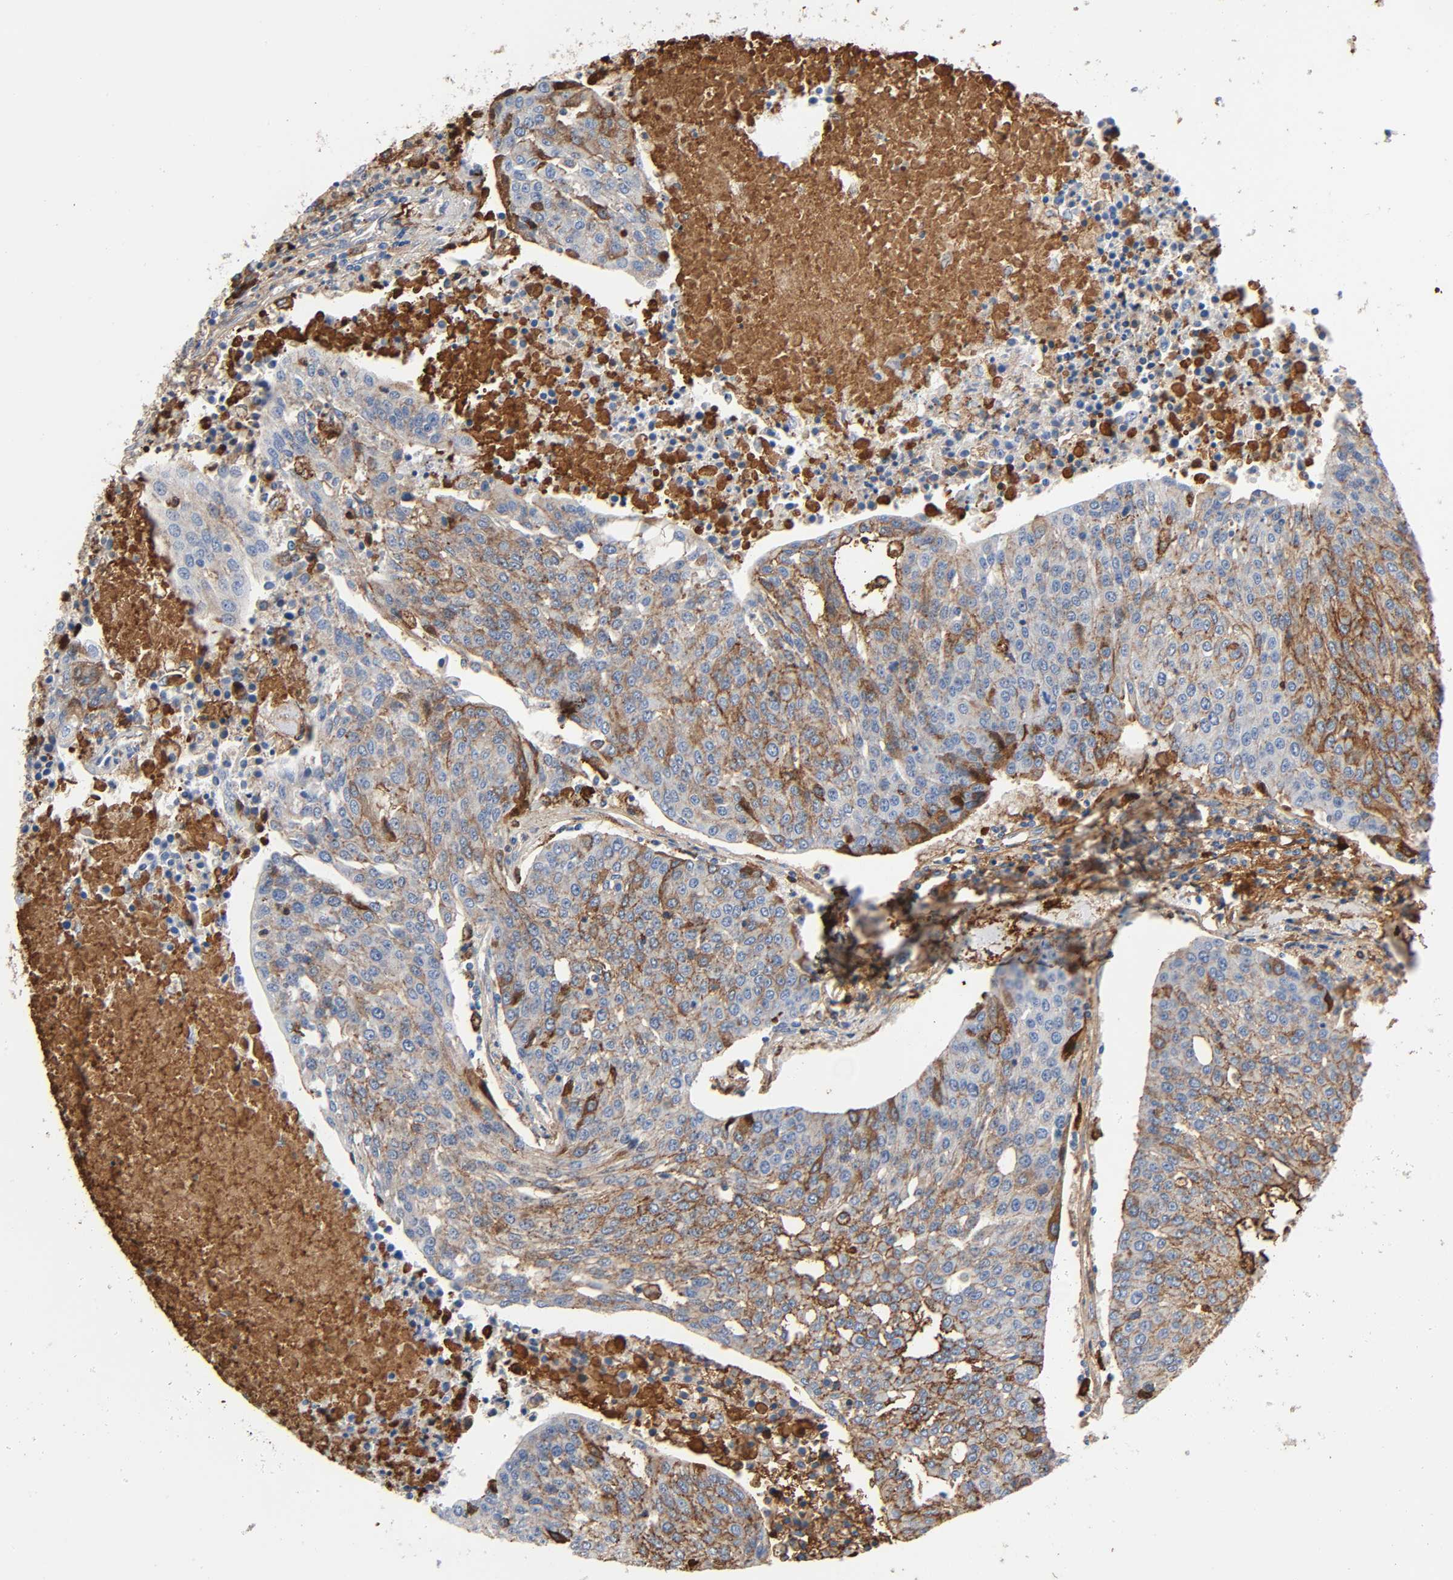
{"staining": {"intensity": "weak", "quantity": "25%-75%", "location": "cytoplasmic/membranous"}, "tissue": "urothelial cancer", "cell_type": "Tumor cells", "image_type": "cancer", "snomed": [{"axis": "morphology", "description": "Urothelial carcinoma, High grade"}, {"axis": "topography", "description": "Urinary bladder"}], "caption": "Immunohistochemical staining of urothelial cancer reveals low levels of weak cytoplasmic/membranous staining in about 25%-75% of tumor cells.", "gene": "C3", "patient": {"sex": "female", "age": 85}}